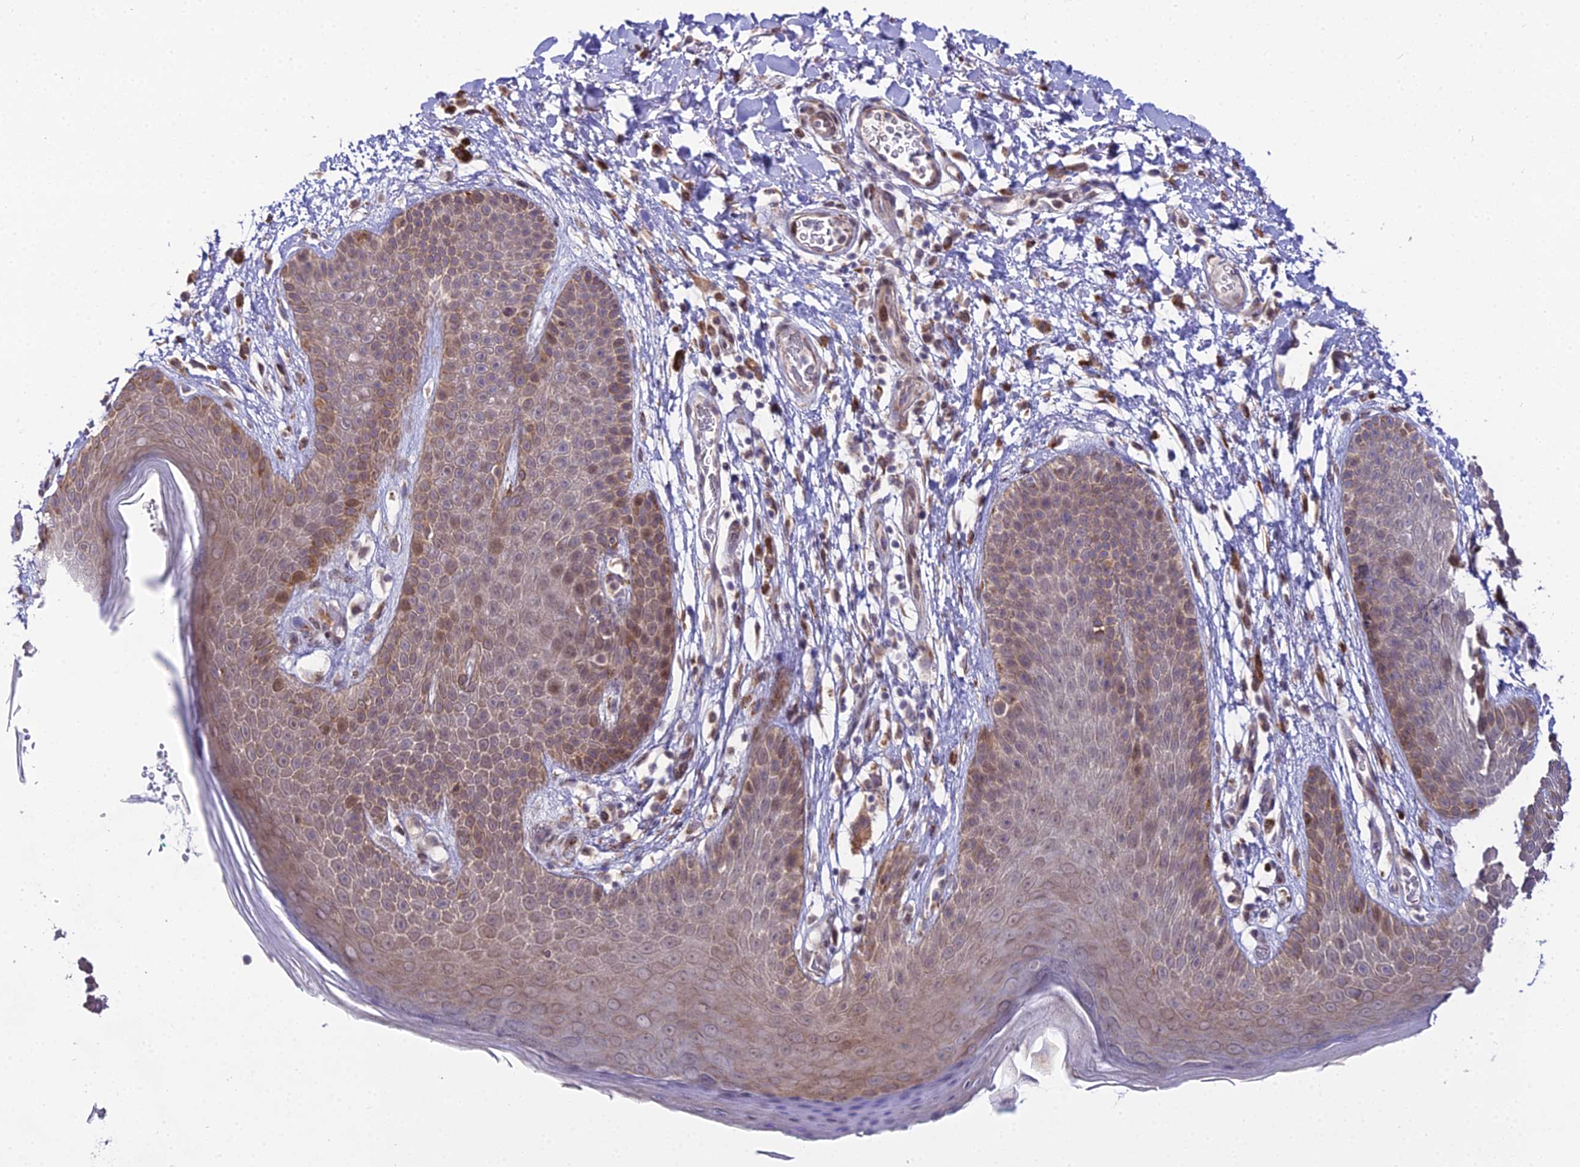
{"staining": {"intensity": "moderate", "quantity": "<25%", "location": "cytoplasmic/membranous"}, "tissue": "skin", "cell_type": "Epidermal cells", "image_type": "normal", "snomed": [{"axis": "morphology", "description": "Normal tissue, NOS"}, {"axis": "topography", "description": "Anal"}], "caption": "A histopathology image of human skin stained for a protein reveals moderate cytoplasmic/membranous brown staining in epidermal cells.", "gene": "TROAP", "patient": {"sex": "male", "age": 74}}